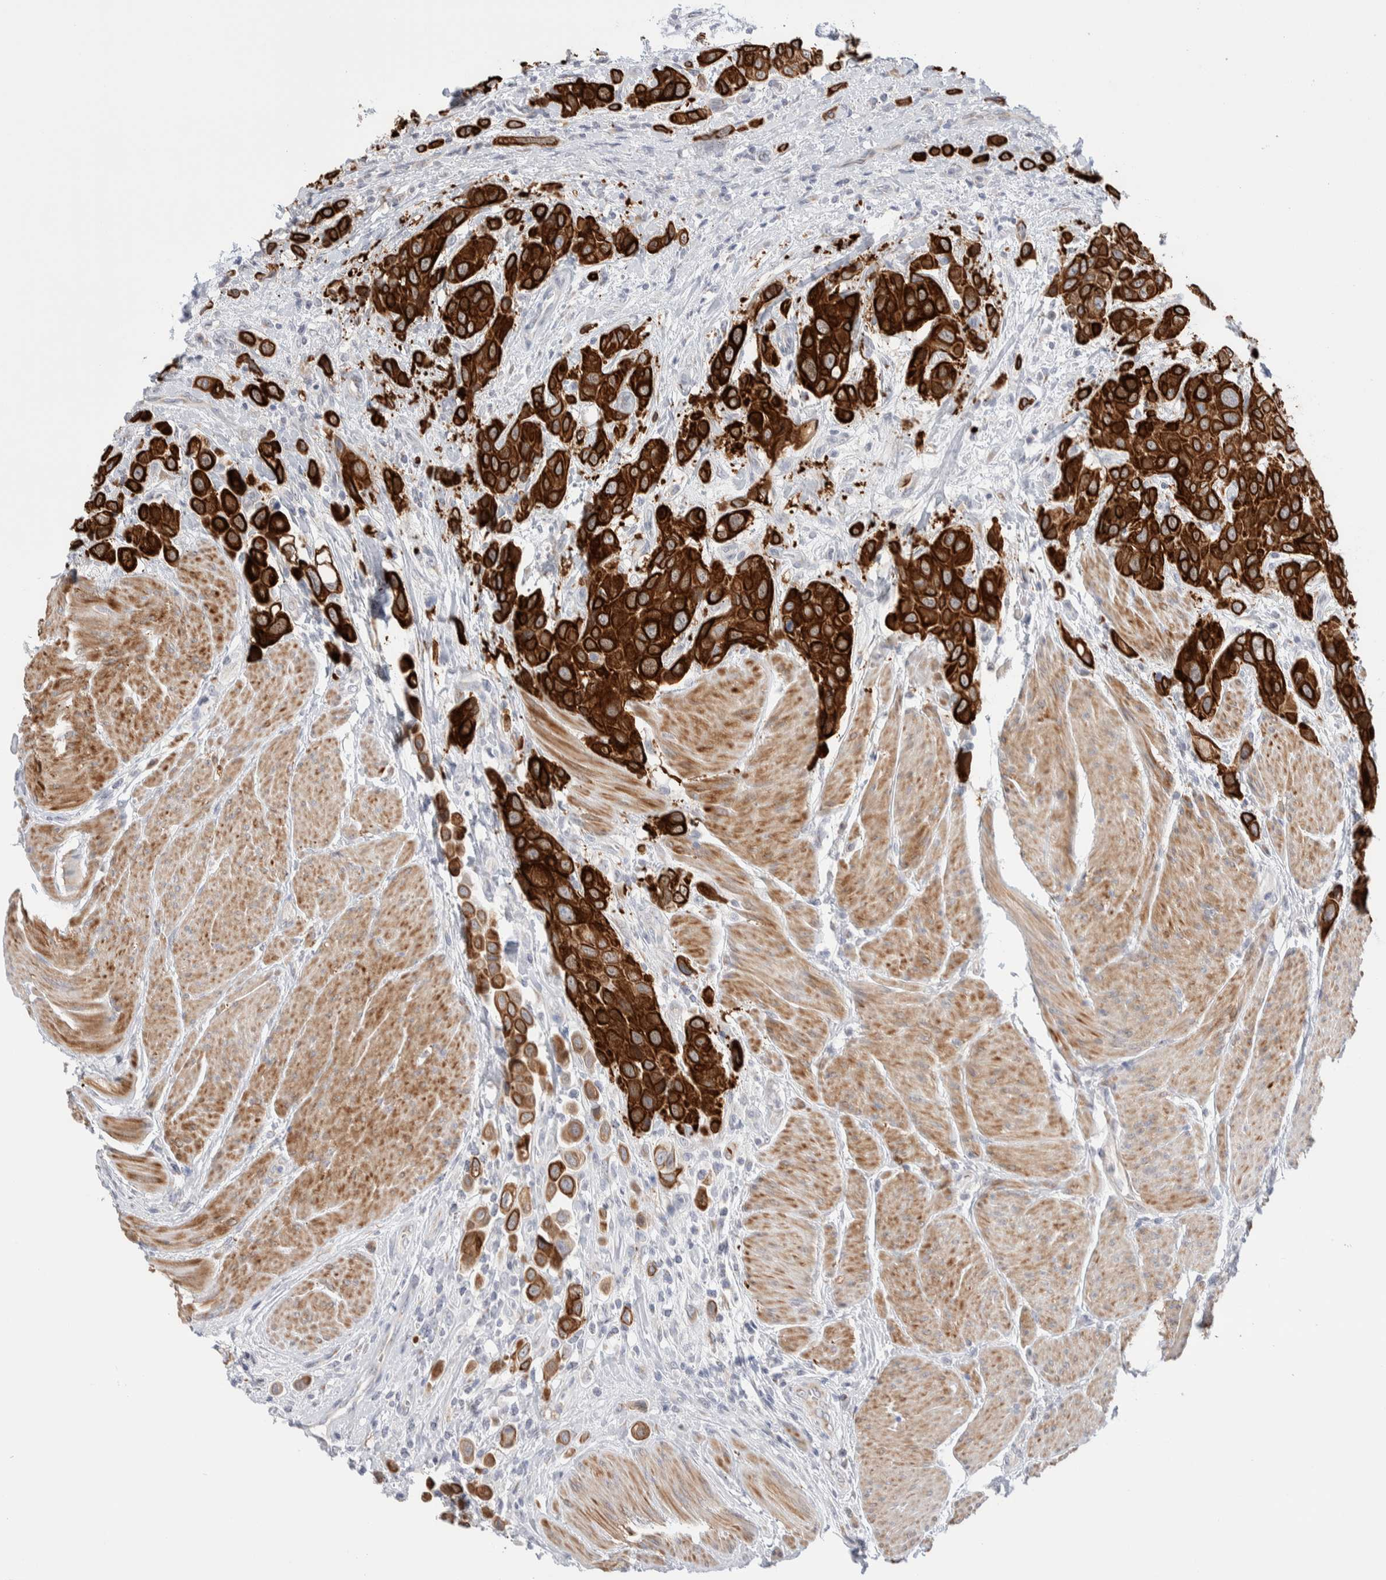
{"staining": {"intensity": "strong", "quantity": ">75%", "location": "cytoplasmic/membranous"}, "tissue": "urothelial cancer", "cell_type": "Tumor cells", "image_type": "cancer", "snomed": [{"axis": "morphology", "description": "Urothelial carcinoma, High grade"}, {"axis": "topography", "description": "Urinary bladder"}], "caption": "High-grade urothelial carcinoma stained with a protein marker displays strong staining in tumor cells.", "gene": "C1orf112", "patient": {"sex": "male", "age": 50}}